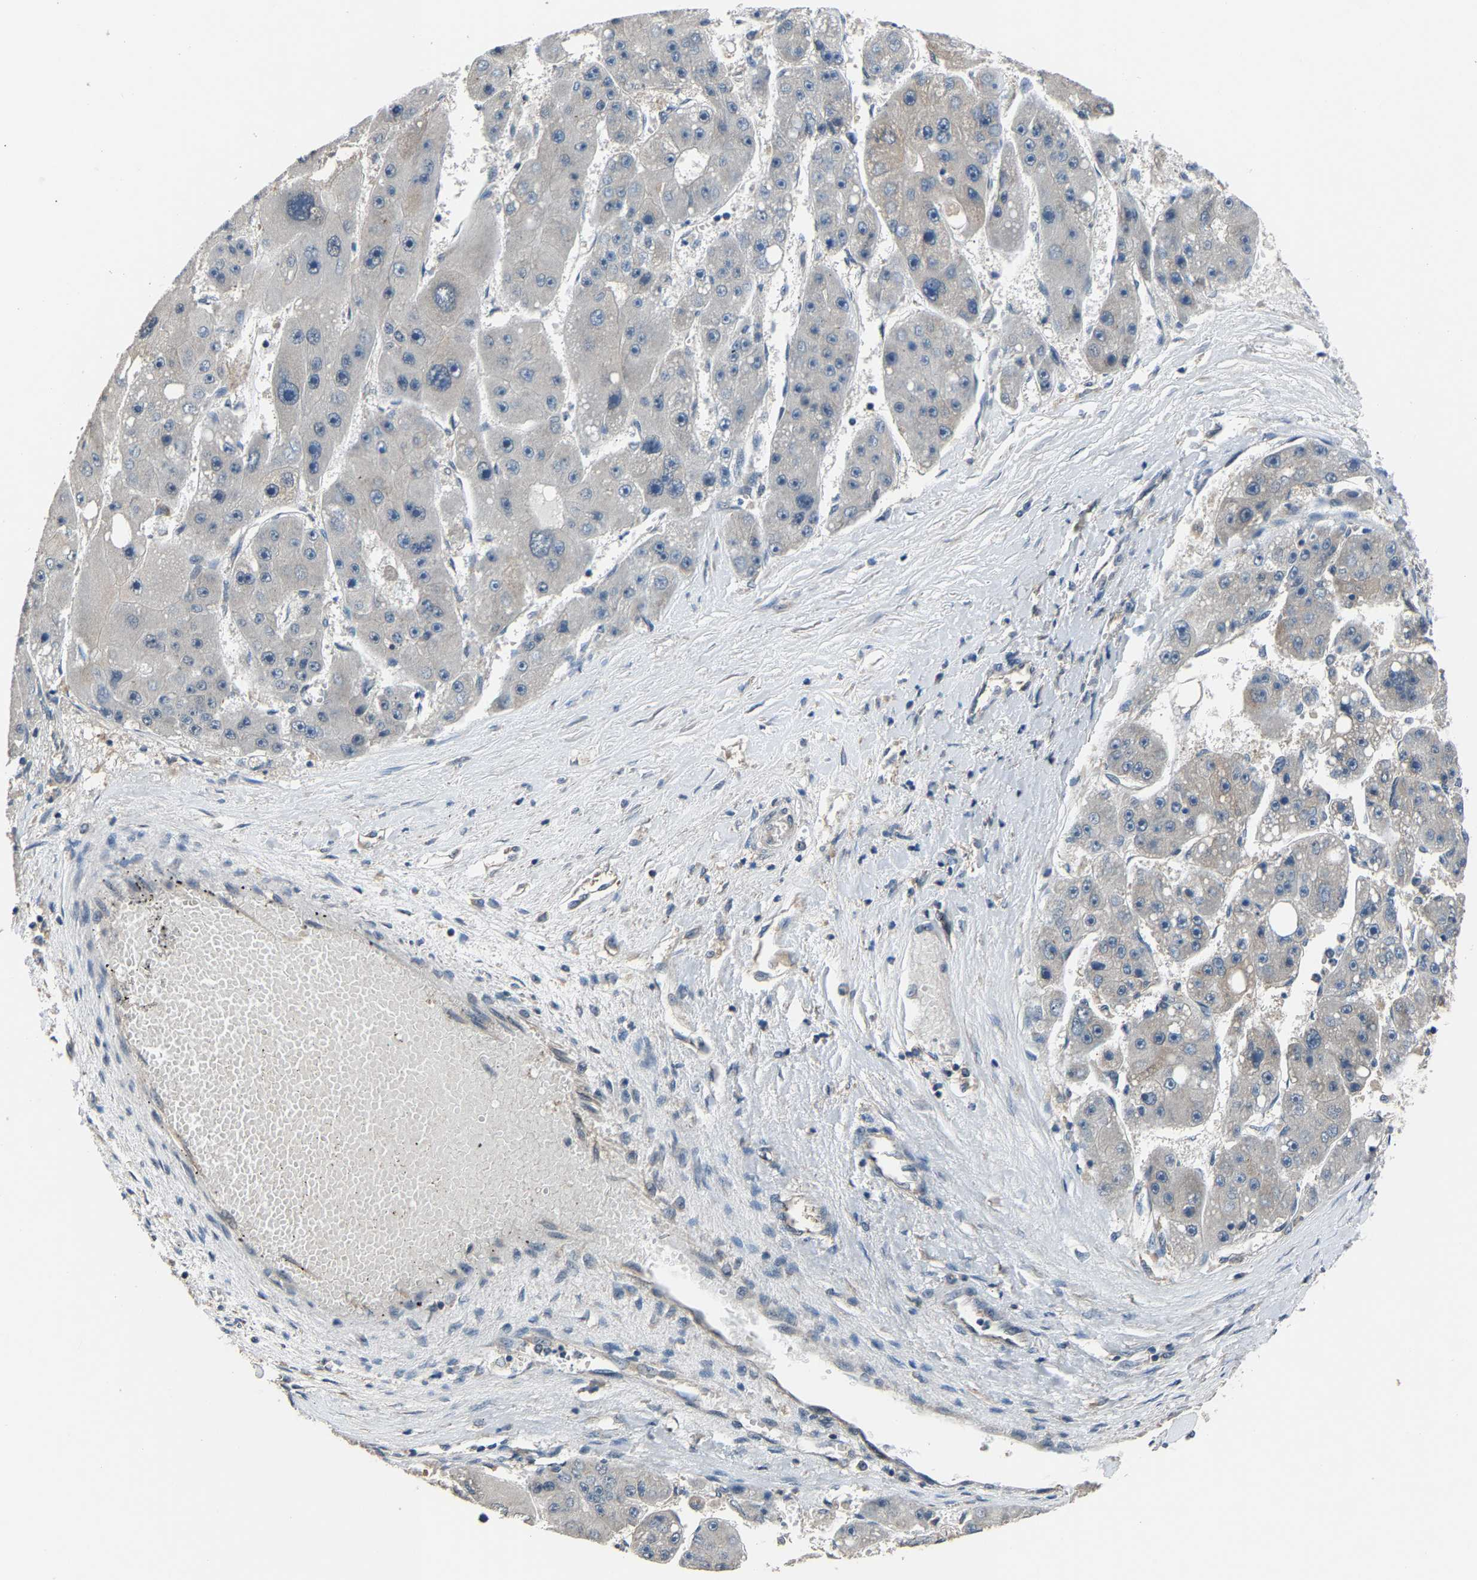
{"staining": {"intensity": "negative", "quantity": "none", "location": "none"}, "tissue": "liver cancer", "cell_type": "Tumor cells", "image_type": "cancer", "snomed": [{"axis": "morphology", "description": "Carcinoma, Hepatocellular, NOS"}, {"axis": "topography", "description": "Liver"}], "caption": "There is no significant staining in tumor cells of liver cancer.", "gene": "ABCC9", "patient": {"sex": "female", "age": 61}}